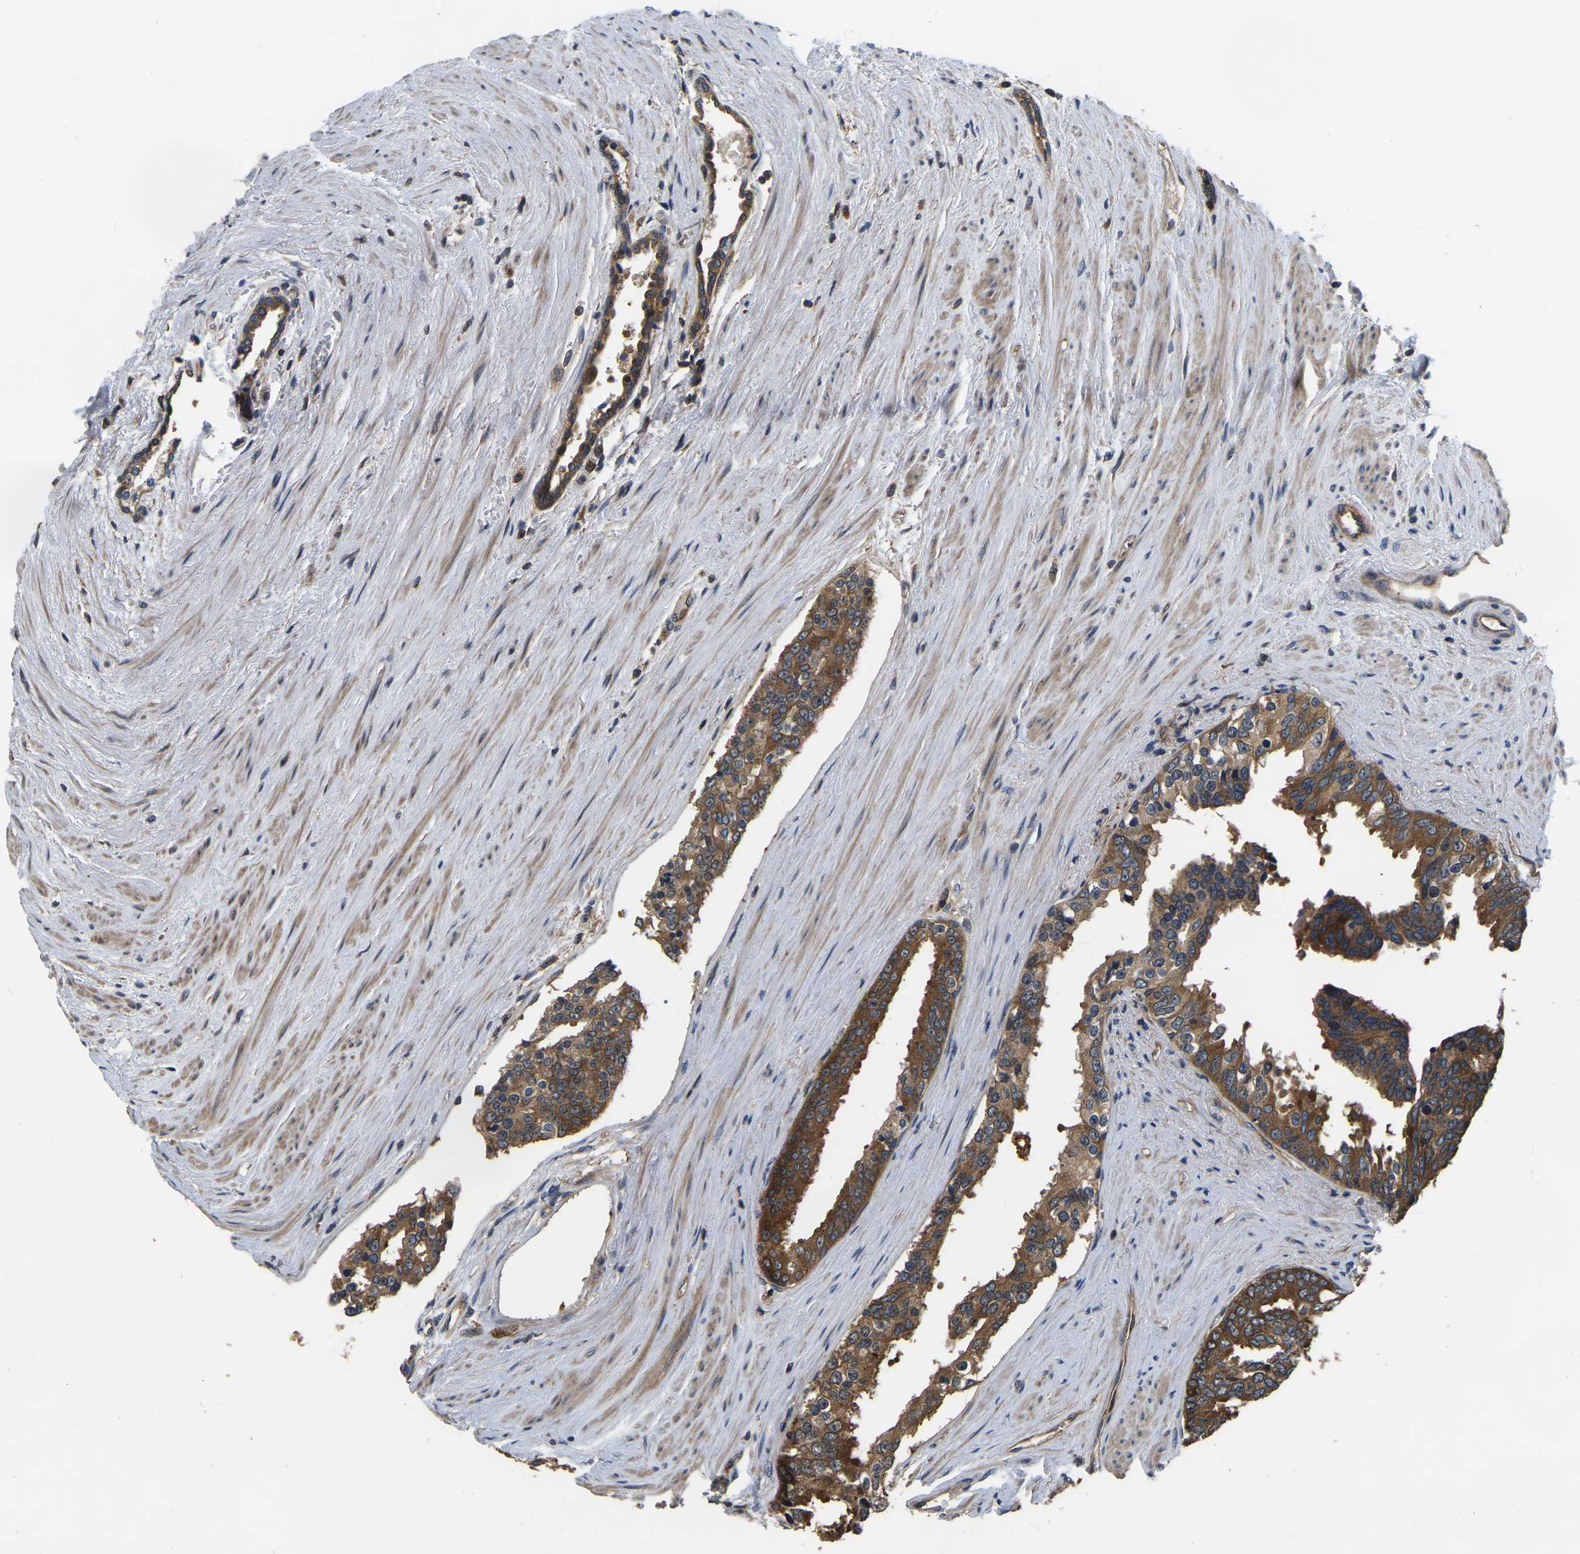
{"staining": {"intensity": "moderate", "quantity": ">75%", "location": "cytoplasmic/membranous"}, "tissue": "prostate cancer", "cell_type": "Tumor cells", "image_type": "cancer", "snomed": [{"axis": "morphology", "description": "Adenocarcinoma, High grade"}, {"axis": "topography", "description": "Prostate"}], "caption": "Protein expression by IHC exhibits moderate cytoplasmic/membranous positivity in about >75% of tumor cells in prostate cancer.", "gene": "GARS1", "patient": {"sex": "male", "age": 71}}